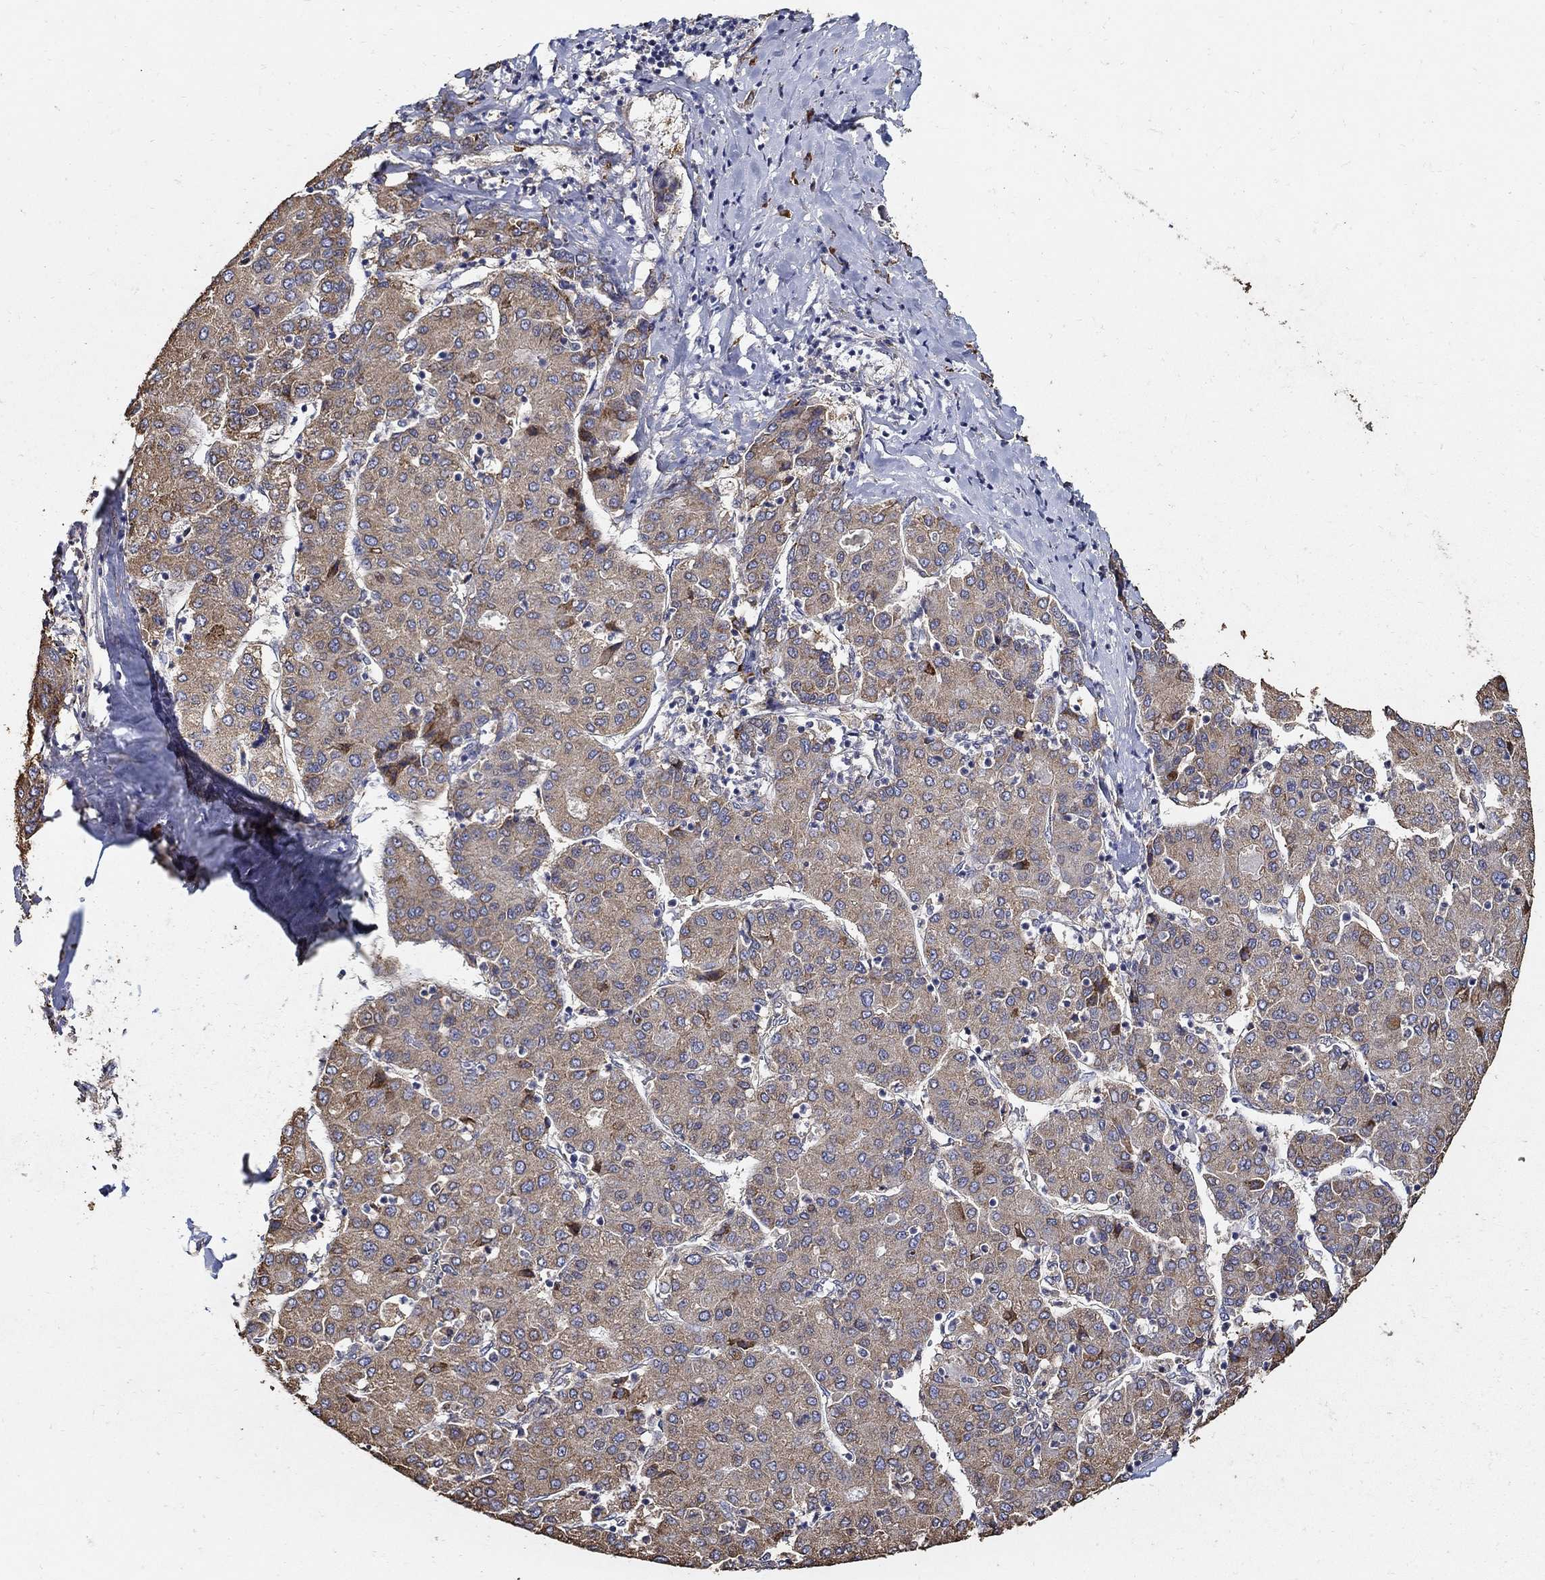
{"staining": {"intensity": "weak", "quantity": "25%-75%", "location": "cytoplasmic/membranous"}, "tissue": "liver cancer", "cell_type": "Tumor cells", "image_type": "cancer", "snomed": [{"axis": "morphology", "description": "Carcinoma, Hepatocellular, NOS"}, {"axis": "topography", "description": "Liver"}], "caption": "Liver cancer tissue shows weak cytoplasmic/membranous positivity in approximately 25%-75% of tumor cells, visualized by immunohistochemistry. (DAB (3,3'-diaminobenzidine) IHC with brightfield microscopy, high magnification).", "gene": "EMILIN3", "patient": {"sex": "male", "age": 65}}